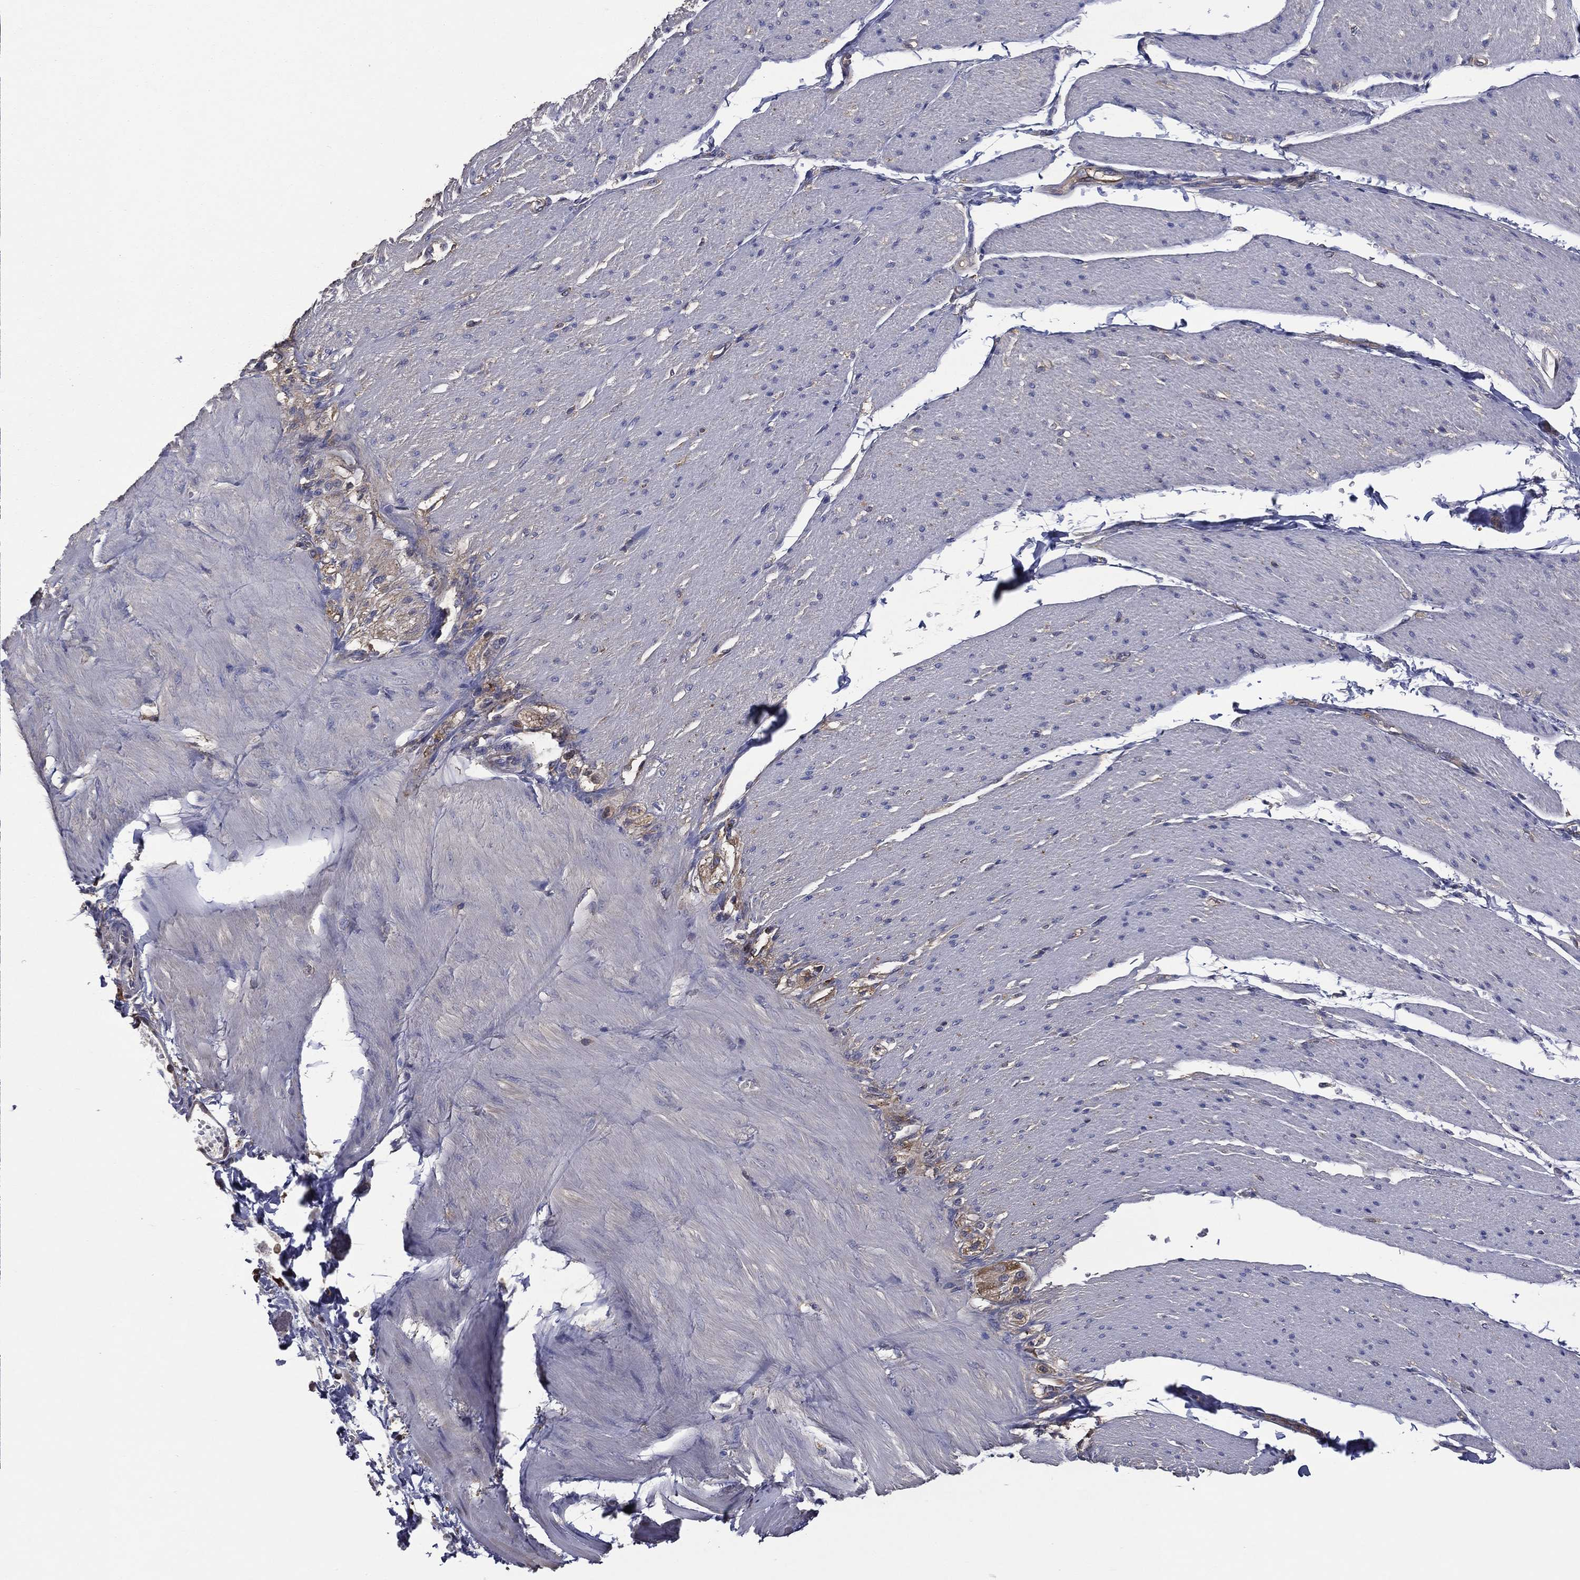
{"staining": {"intensity": "negative", "quantity": "none", "location": "none"}, "tissue": "soft tissue", "cell_type": "Fibroblasts", "image_type": "normal", "snomed": [{"axis": "morphology", "description": "Normal tissue, NOS"}, {"axis": "topography", "description": "Smooth muscle"}, {"axis": "topography", "description": "Duodenum"}, {"axis": "topography", "description": "Peripheral nerve tissue"}], "caption": "Immunohistochemistry histopathology image of benign soft tissue: human soft tissue stained with DAB shows no significant protein positivity in fibroblasts. The staining is performed using DAB (3,3'-diaminobenzidine) brown chromogen with nuclei counter-stained in using hematoxylin.", "gene": "SARS1", "patient": {"sex": "female", "age": 61}}